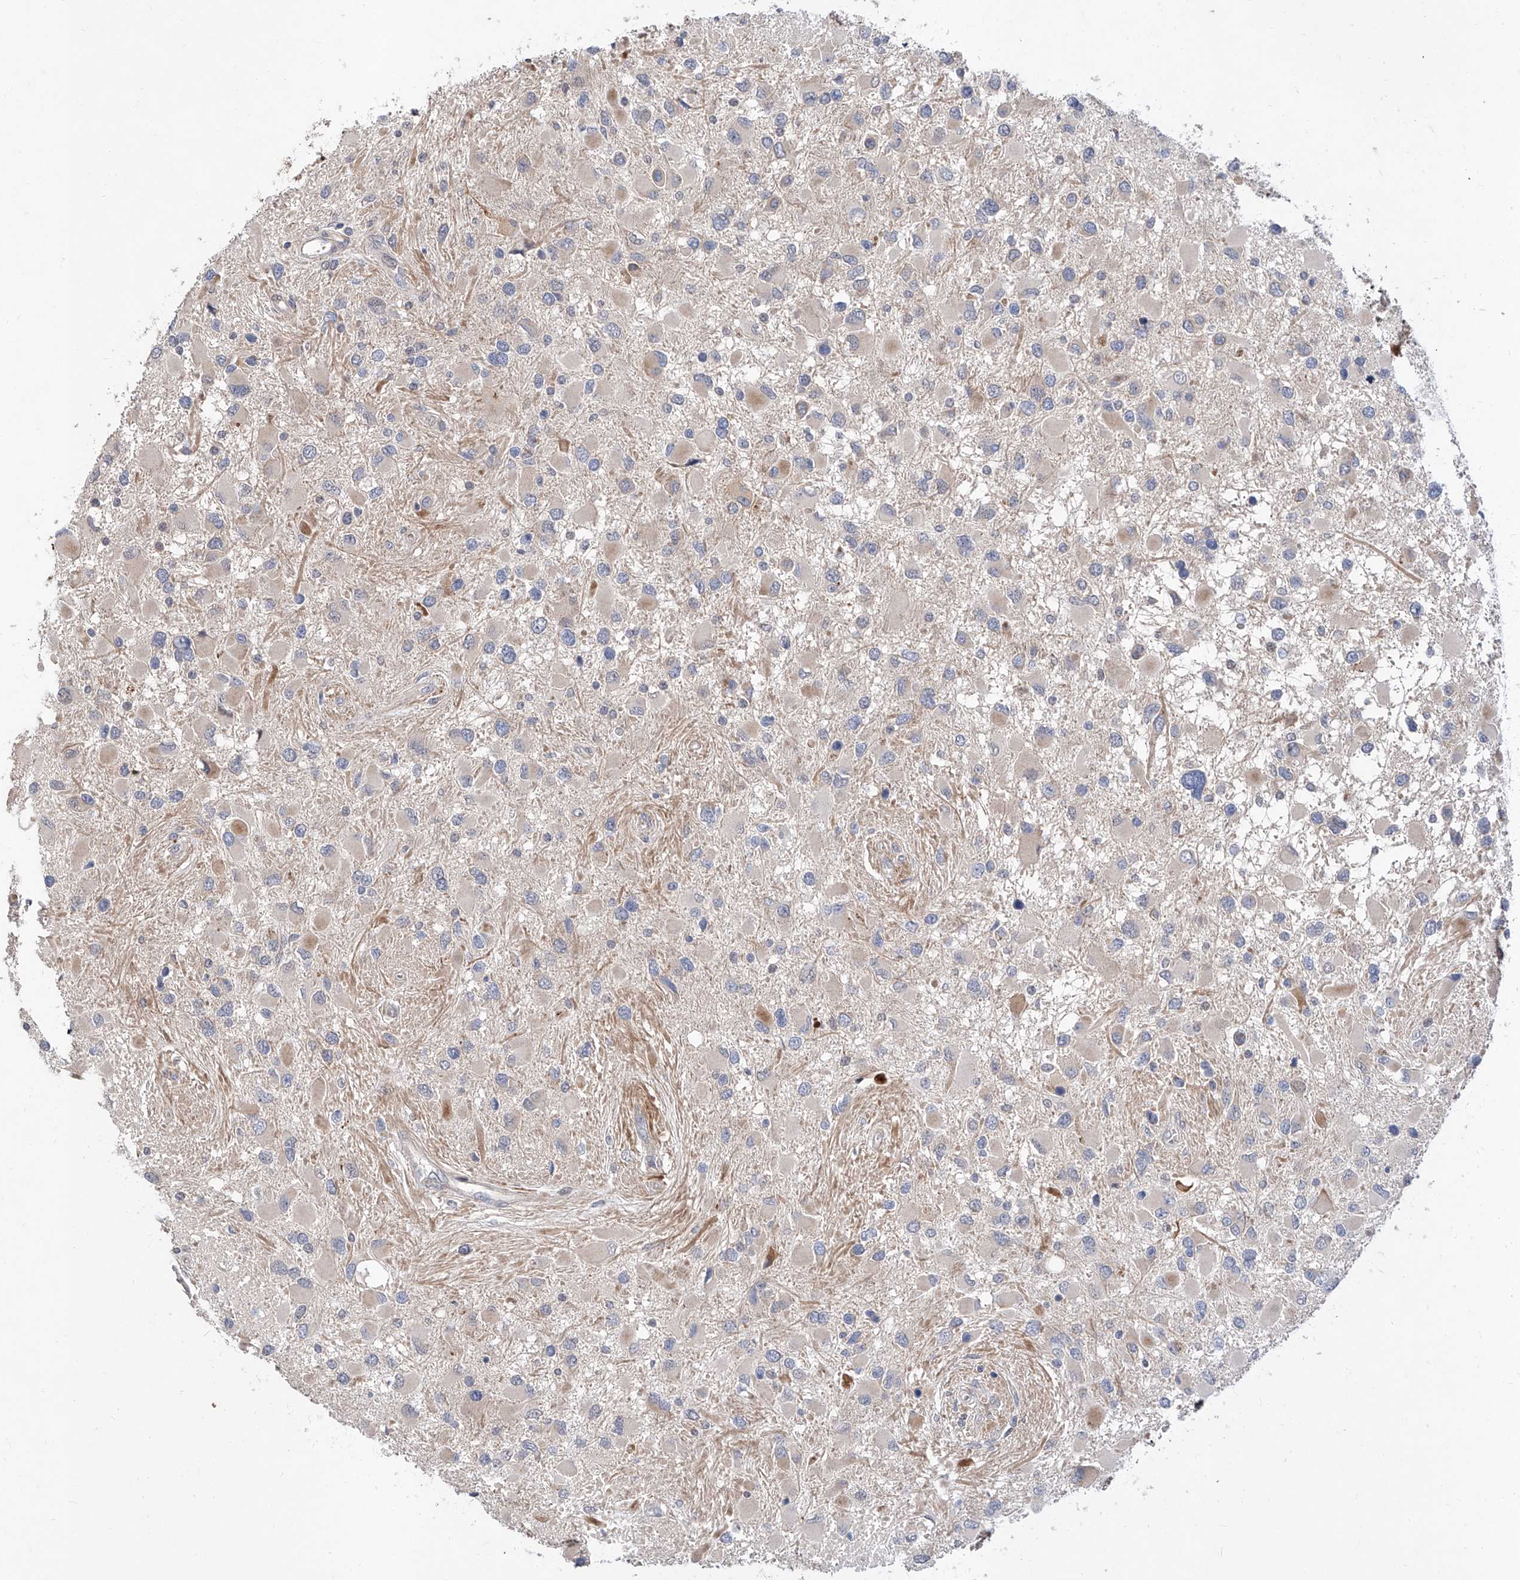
{"staining": {"intensity": "negative", "quantity": "none", "location": "none"}, "tissue": "glioma", "cell_type": "Tumor cells", "image_type": "cancer", "snomed": [{"axis": "morphology", "description": "Glioma, malignant, High grade"}, {"axis": "topography", "description": "Brain"}], "caption": "Tumor cells show no significant staining in malignant glioma (high-grade).", "gene": "FUCA2", "patient": {"sex": "male", "age": 53}}